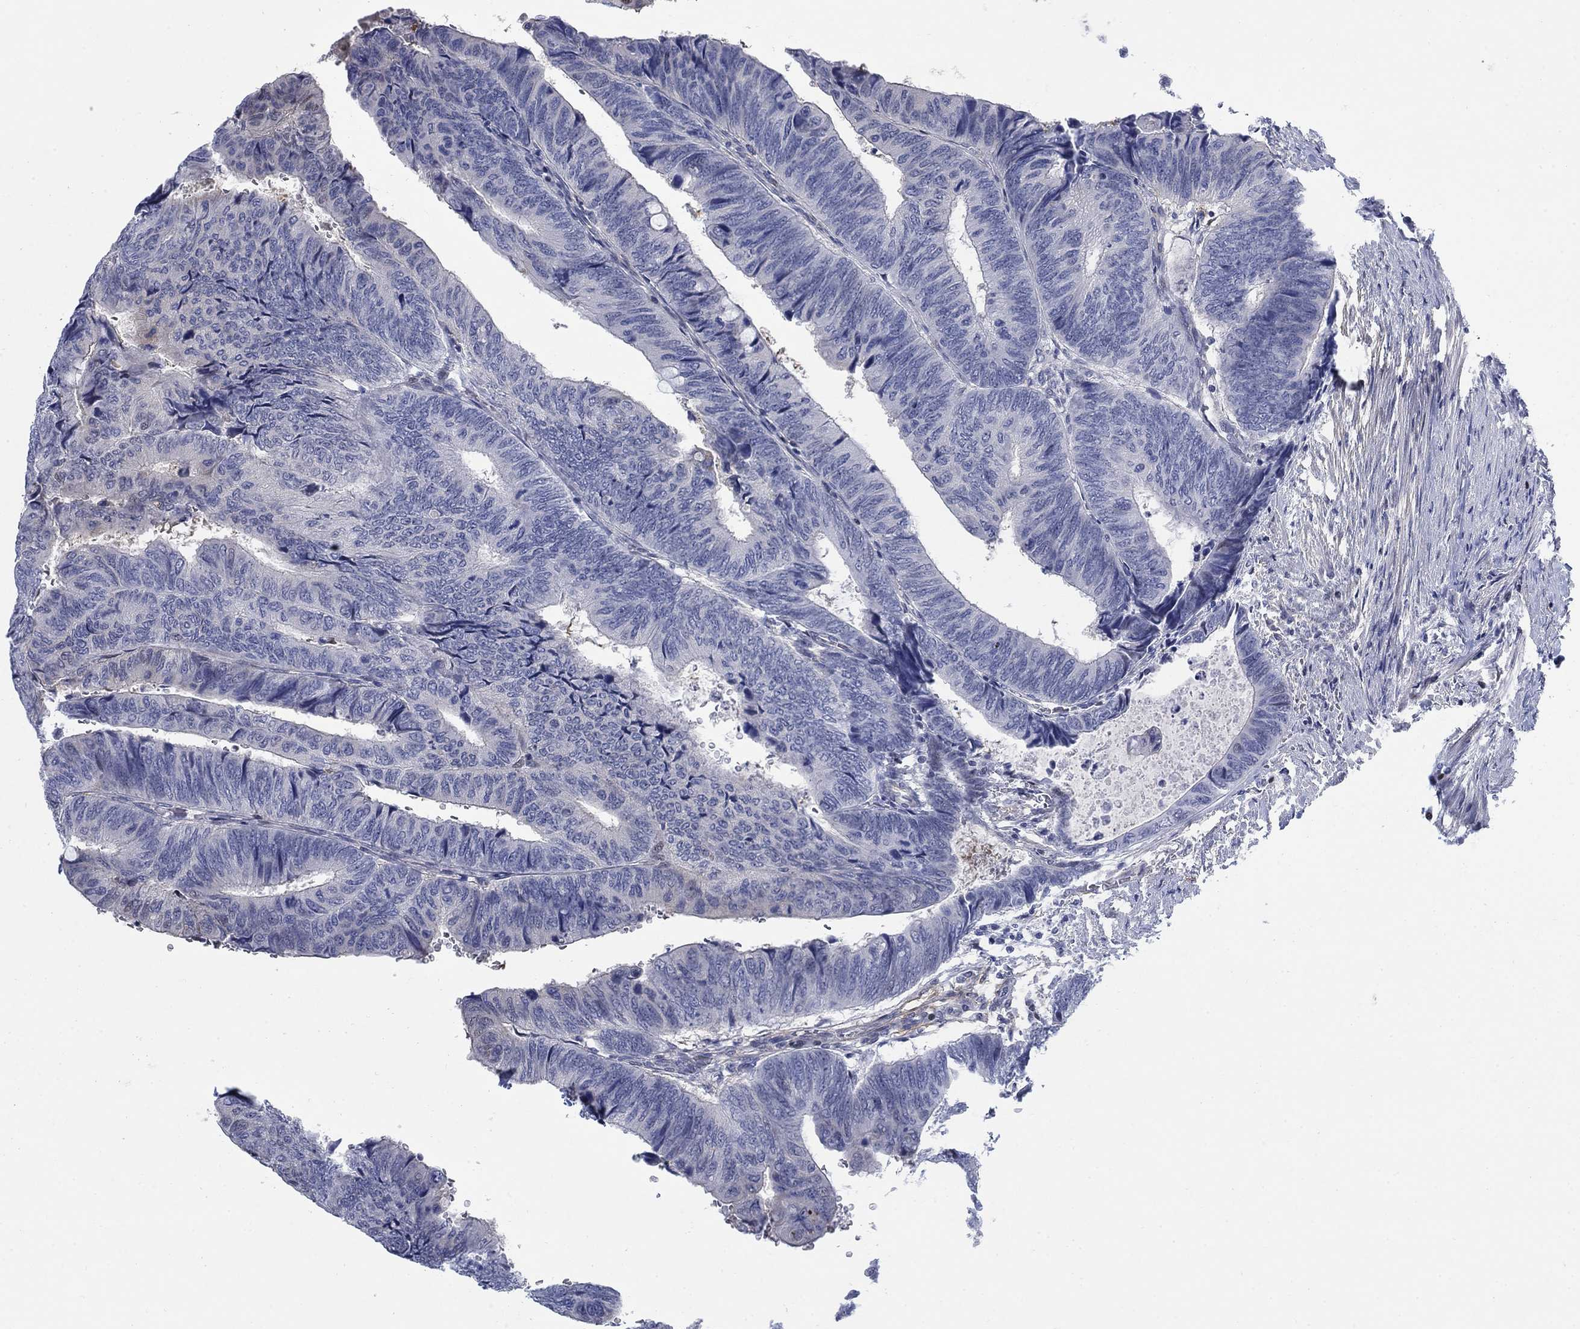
{"staining": {"intensity": "negative", "quantity": "none", "location": "none"}, "tissue": "colorectal cancer", "cell_type": "Tumor cells", "image_type": "cancer", "snomed": [{"axis": "morphology", "description": "Normal tissue, NOS"}, {"axis": "morphology", "description": "Adenocarcinoma, NOS"}, {"axis": "topography", "description": "Rectum"}, {"axis": "topography", "description": "Peripheral nerve tissue"}], "caption": "Protein analysis of colorectal cancer demonstrates no significant staining in tumor cells. (DAB (3,3'-diaminobenzidine) immunohistochemistry (IHC) with hematoxylin counter stain).", "gene": "MYO3A", "patient": {"sex": "male", "age": 92}}